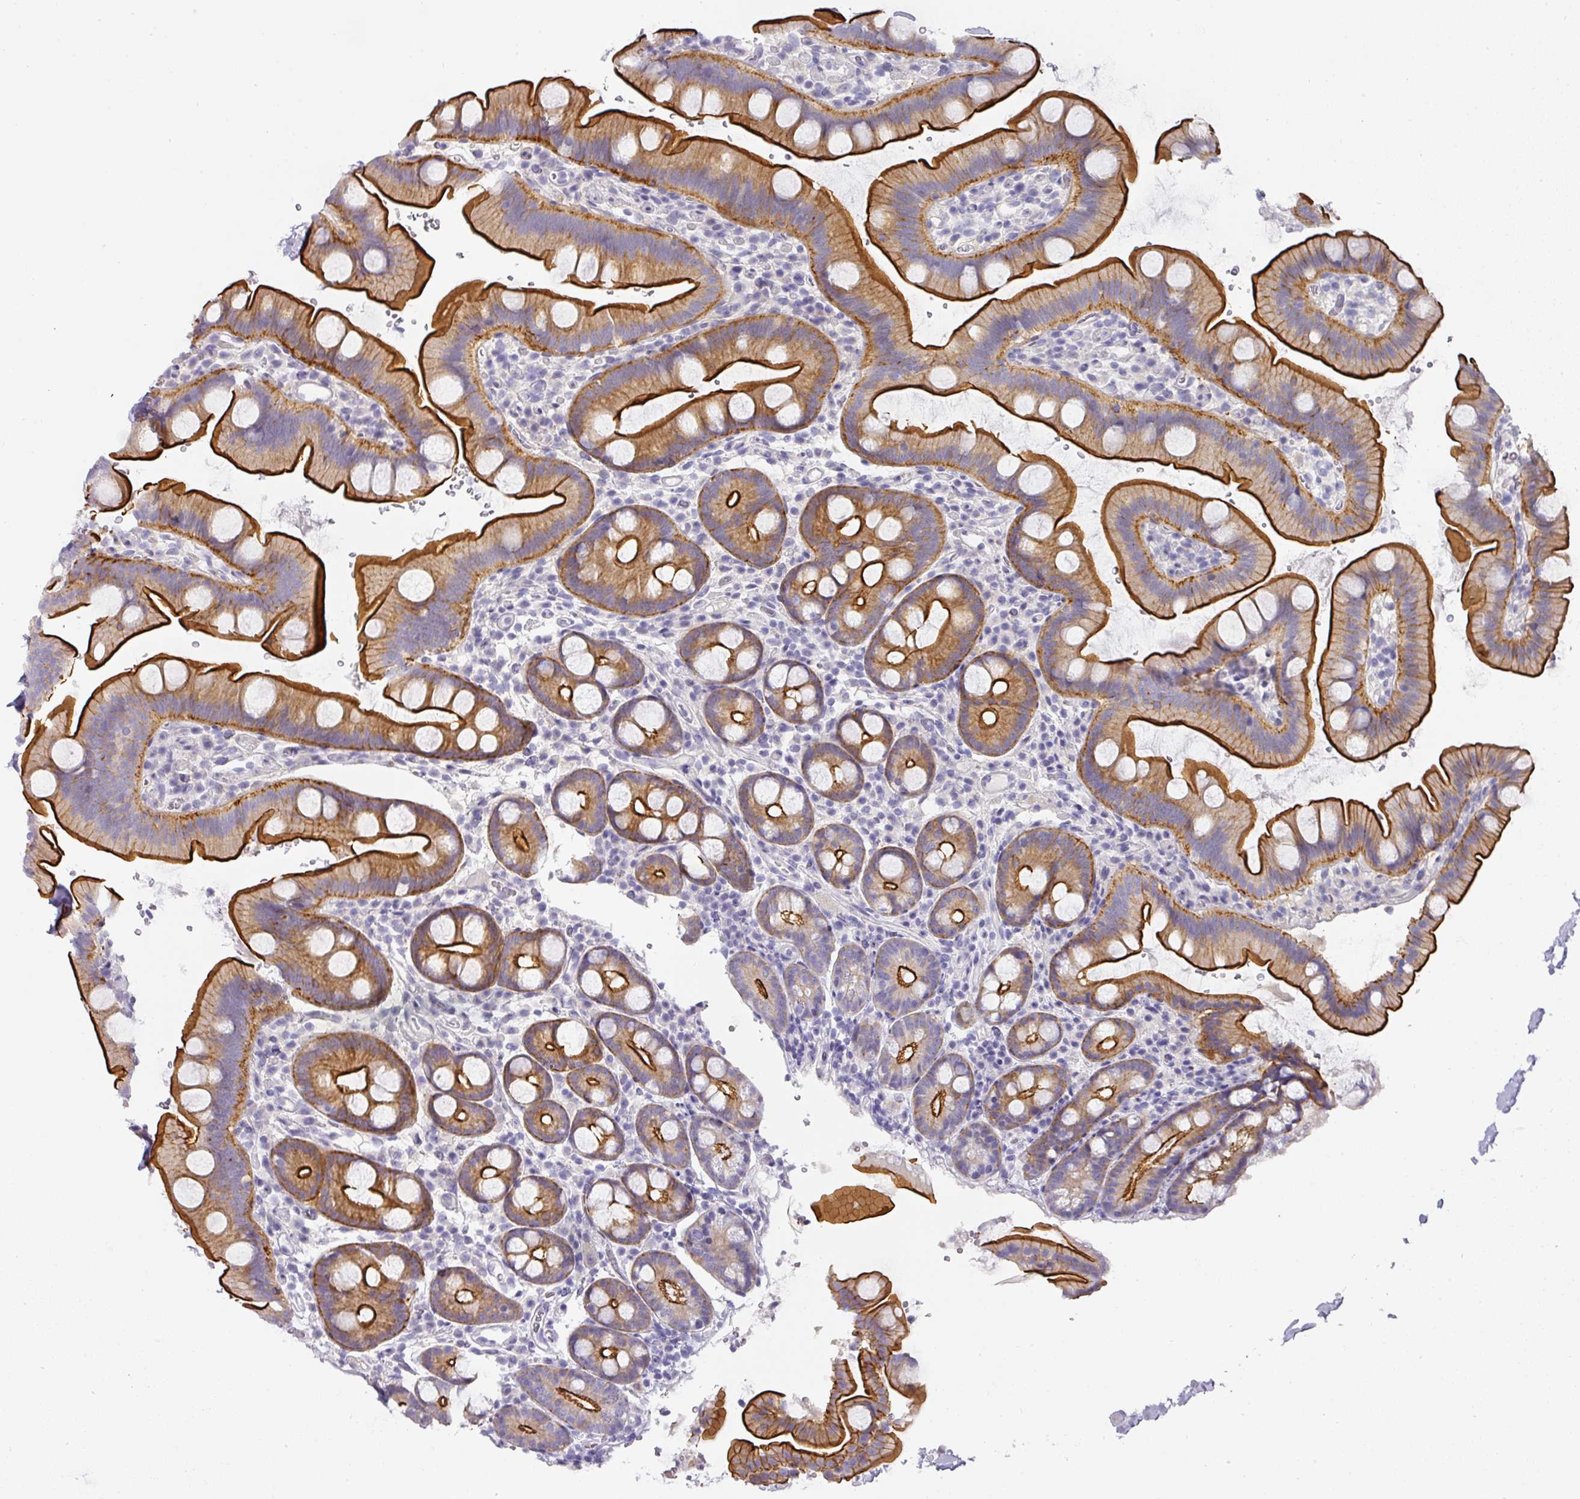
{"staining": {"intensity": "strong", "quantity": ">75%", "location": "cytoplasmic/membranous"}, "tissue": "small intestine", "cell_type": "Glandular cells", "image_type": "normal", "snomed": [{"axis": "morphology", "description": "Normal tissue, NOS"}, {"axis": "topography", "description": "Small intestine"}], "caption": "Small intestine stained with DAB immunohistochemistry (IHC) displays high levels of strong cytoplasmic/membranous expression in about >75% of glandular cells. The staining was performed using DAB (3,3'-diaminobenzidine) to visualize the protein expression in brown, while the nuclei were stained in blue with hematoxylin (Magnification: 20x).", "gene": "ANKRD29", "patient": {"sex": "female", "age": 68}}